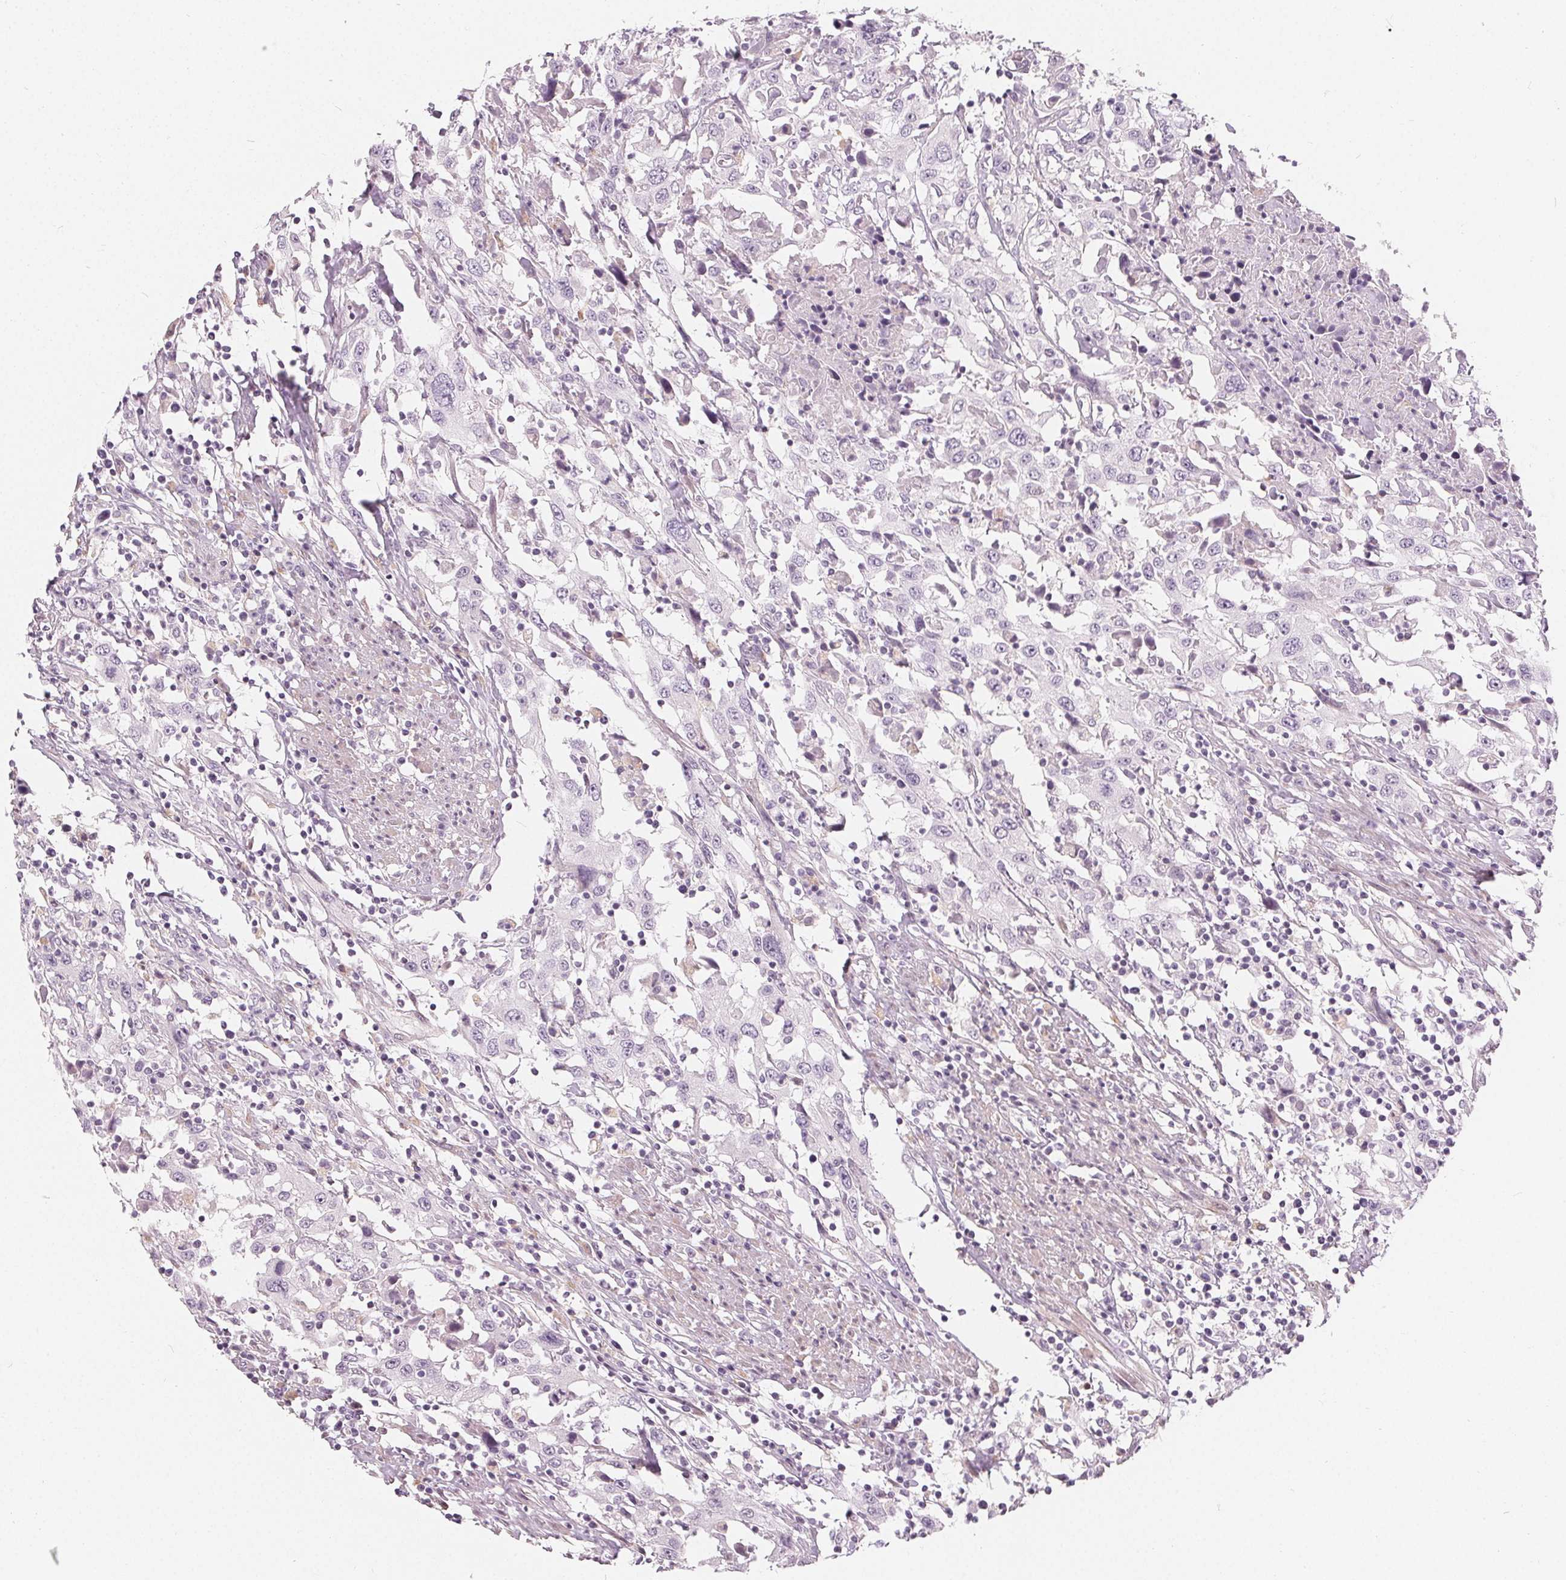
{"staining": {"intensity": "negative", "quantity": "none", "location": "none"}, "tissue": "urothelial cancer", "cell_type": "Tumor cells", "image_type": "cancer", "snomed": [{"axis": "morphology", "description": "Urothelial carcinoma, High grade"}, {"axis": "topography", "description": "Urinary bladder"}], "caption": "Immunohistochemistry micrograph of human urothelial carcinoma (high-grade) stained for a protein (brown), which exhibits no staining in tumor cells. (DAB (3,3'-diaminobenzidine) immunohistochemistry (IHC) visualized using brightfield microscopy, high magnification).", "gene": "HOPX", "patient": {"sex": "male", "age": 61}}